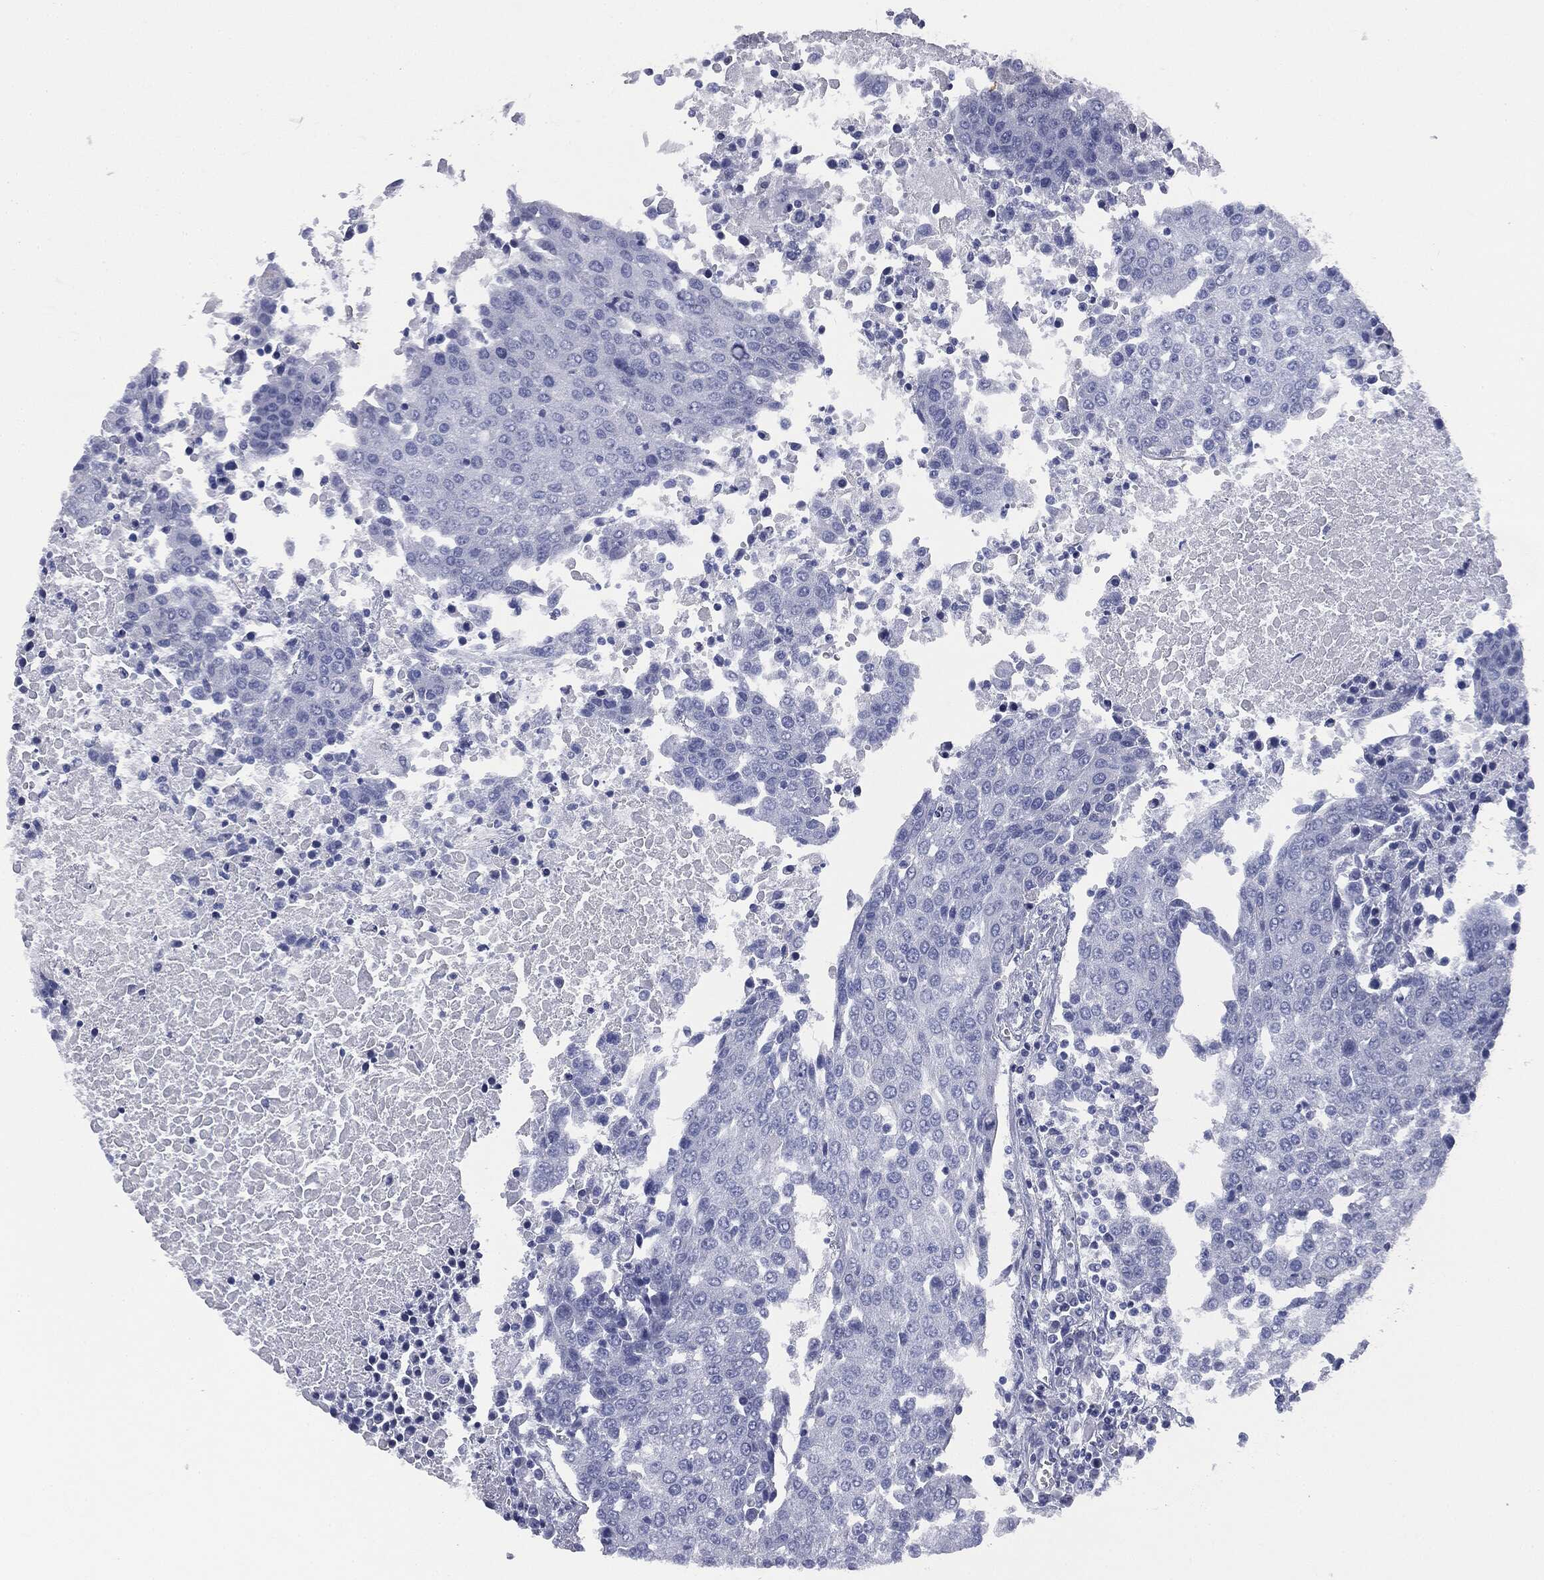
{"staining": {"intensity": "negative", "quantity": "none", "location": "none"}, "tissue": "urothelial cancer", "cell_type": "Tumor cells", "image_type": "cancer", "snomed": [{"axis": "morphology", "description": "Urothelial carcinoma, High grade"}, {"axis": "topography", "description": "Urinary bladder"}], "caption": "A photomicrograph of human urothelial cancer is negative for staining in tumor cells.", "gene": "ATP2A1", "patient": {"sex": "female", "age": 85}}